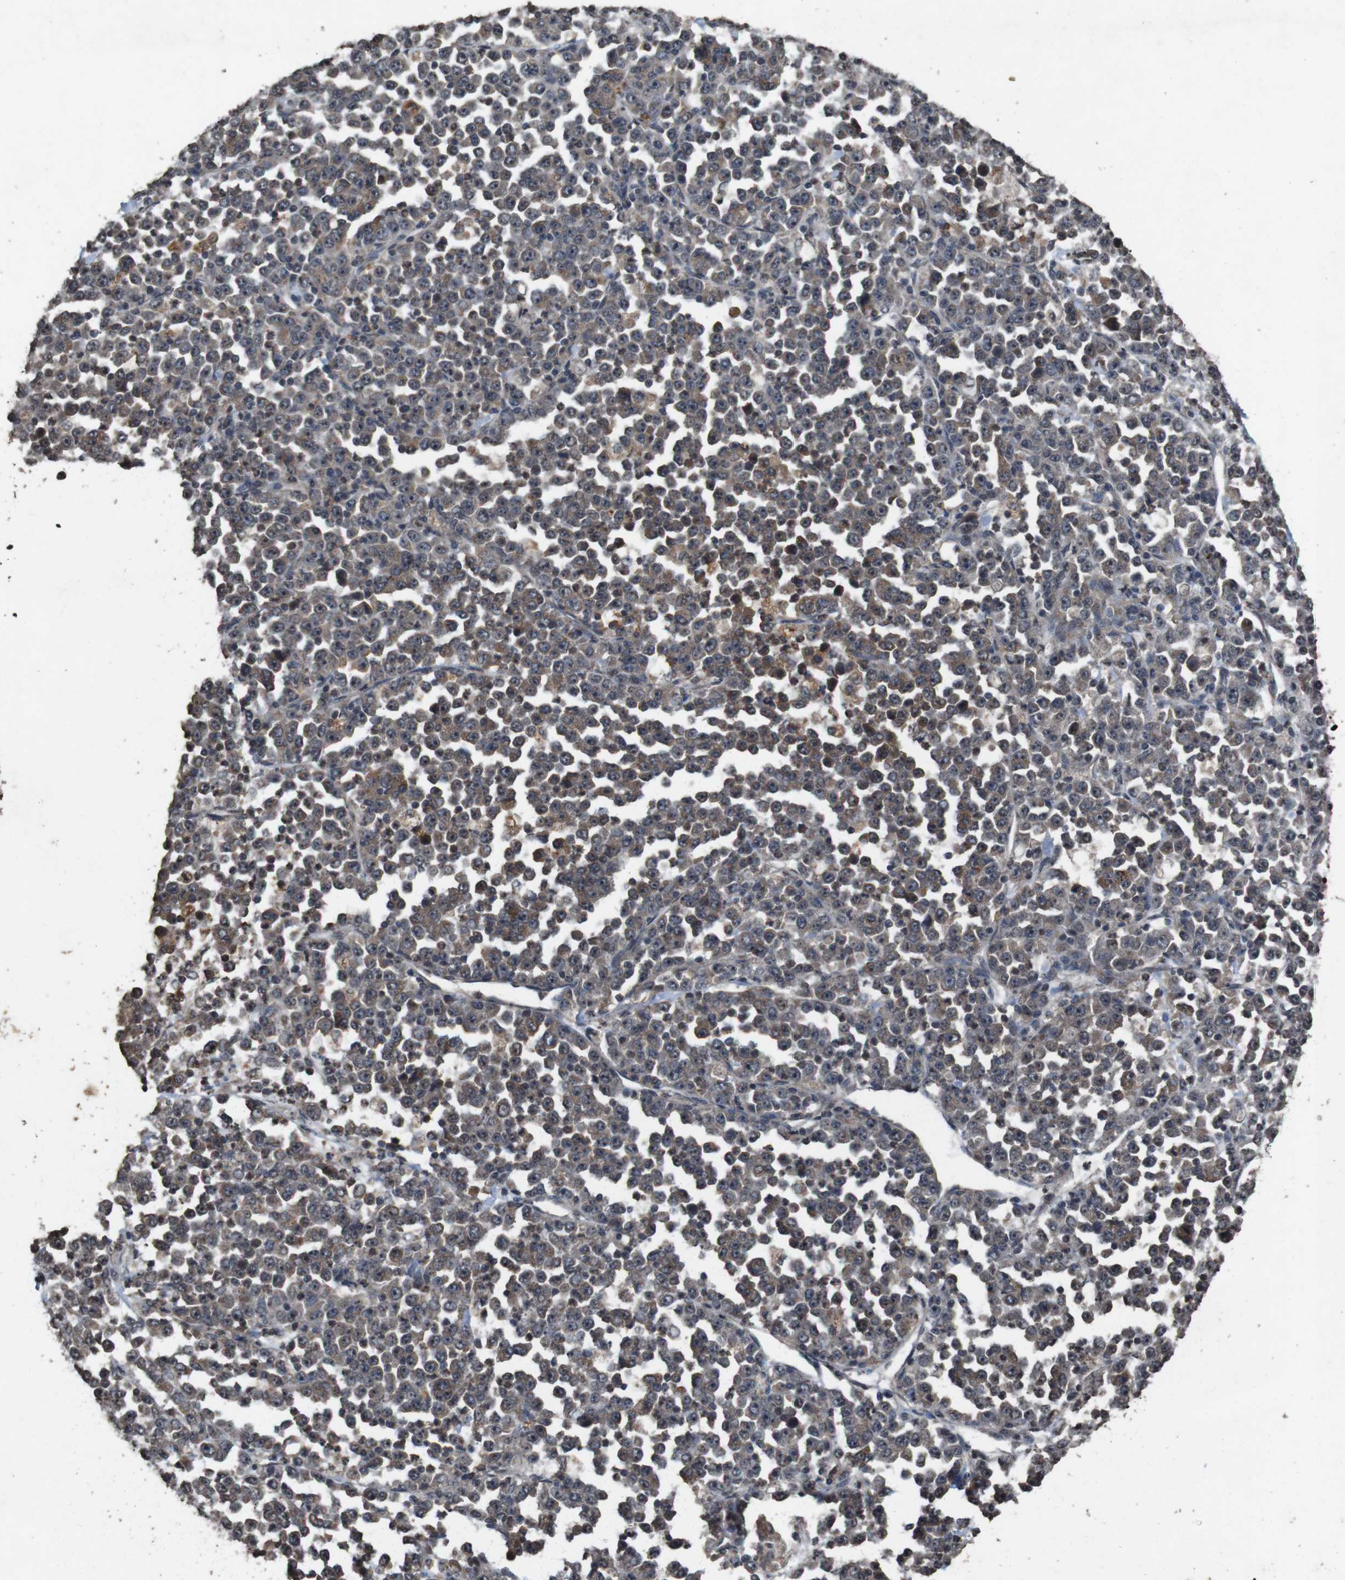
{"staining": {"intensity": "moderate", "quantity": "25%-75%", "location": "cytoplasmic/membranous"}, "tissue": "stomach cancer", "cell_type": "Tumor cells", "image_type": "cancer", "snomed": [{"axis": "morphology", "description": "Normal tissue, NOS"}, {"axis": "morphology", "description": "Adenocarcinoma, NOS"}, {"axis": "topography", "description": "Stomach, upper"}, {"axis": "topography", "description": "Stomach"}], "caption": "Human stomach cancer (adenocarcinoma) stained with a brown dye exhibits moderate cytoplasmic/membranous positive staining in about 25%-75% of tumor cells.", "gene": "SORL1", "patient": {"sex": "male", "age": 59}}